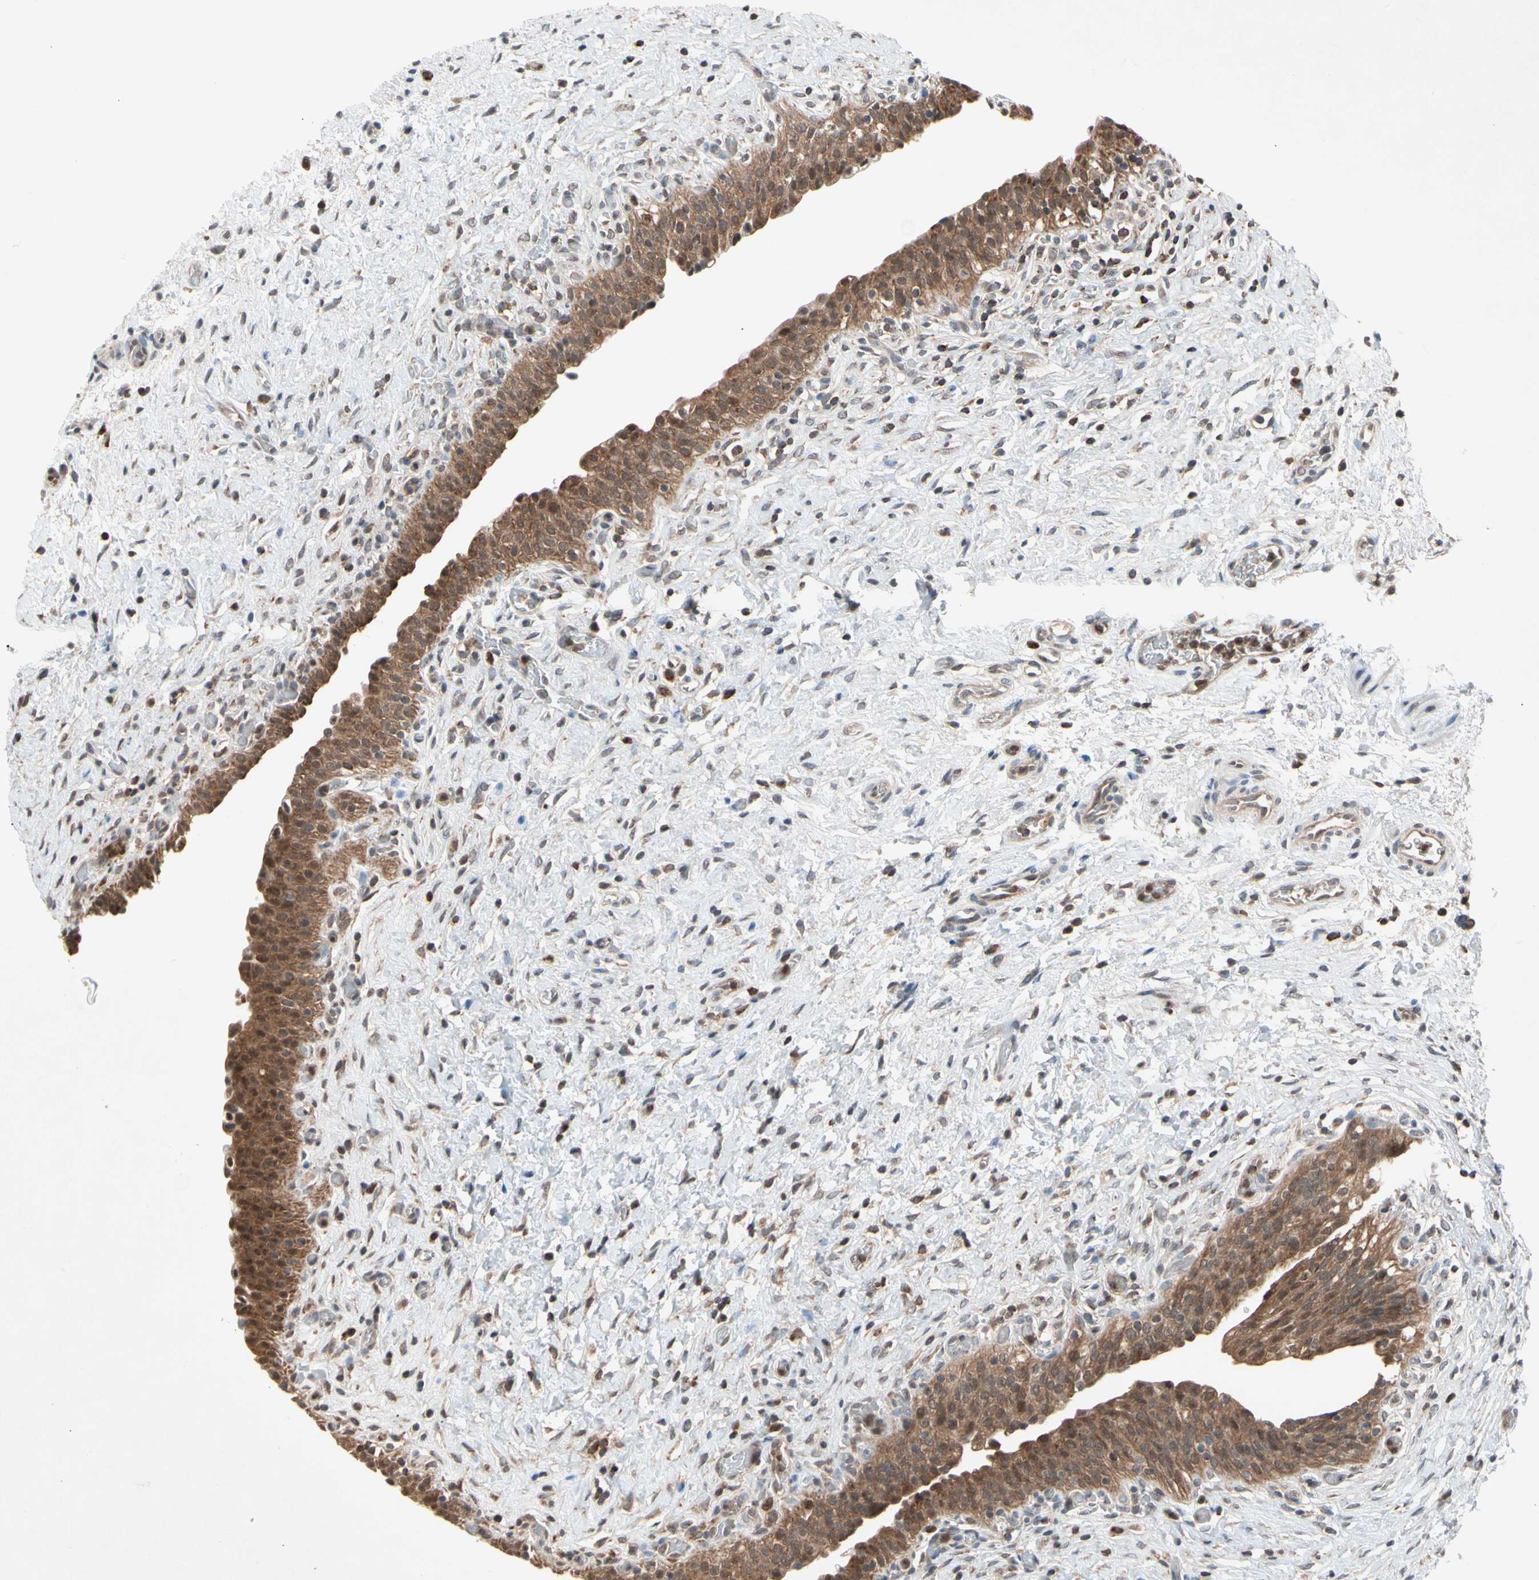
{"staining": {"intensity": "strong", "quantity": ">75%", "location": "cytoplasmic/membranous,nuclear"}, "tissue": "urinary bladder", "cell_type": "Urothelial cells", "image_type": "normal", "snomed": [{"axis": "morphology", "description": "Normal tissue, NOS"}, {"axis": "topography", "description": "Urinary bladder"}], "caption": "This image displays IHC staining of benign urinary bladder, with high strong cytoplasmic/membranous,nuclear expression in about >75% of urothelial cells.", "gene": "MTHFS", "patient": {"sex": "male", "age": 51}}